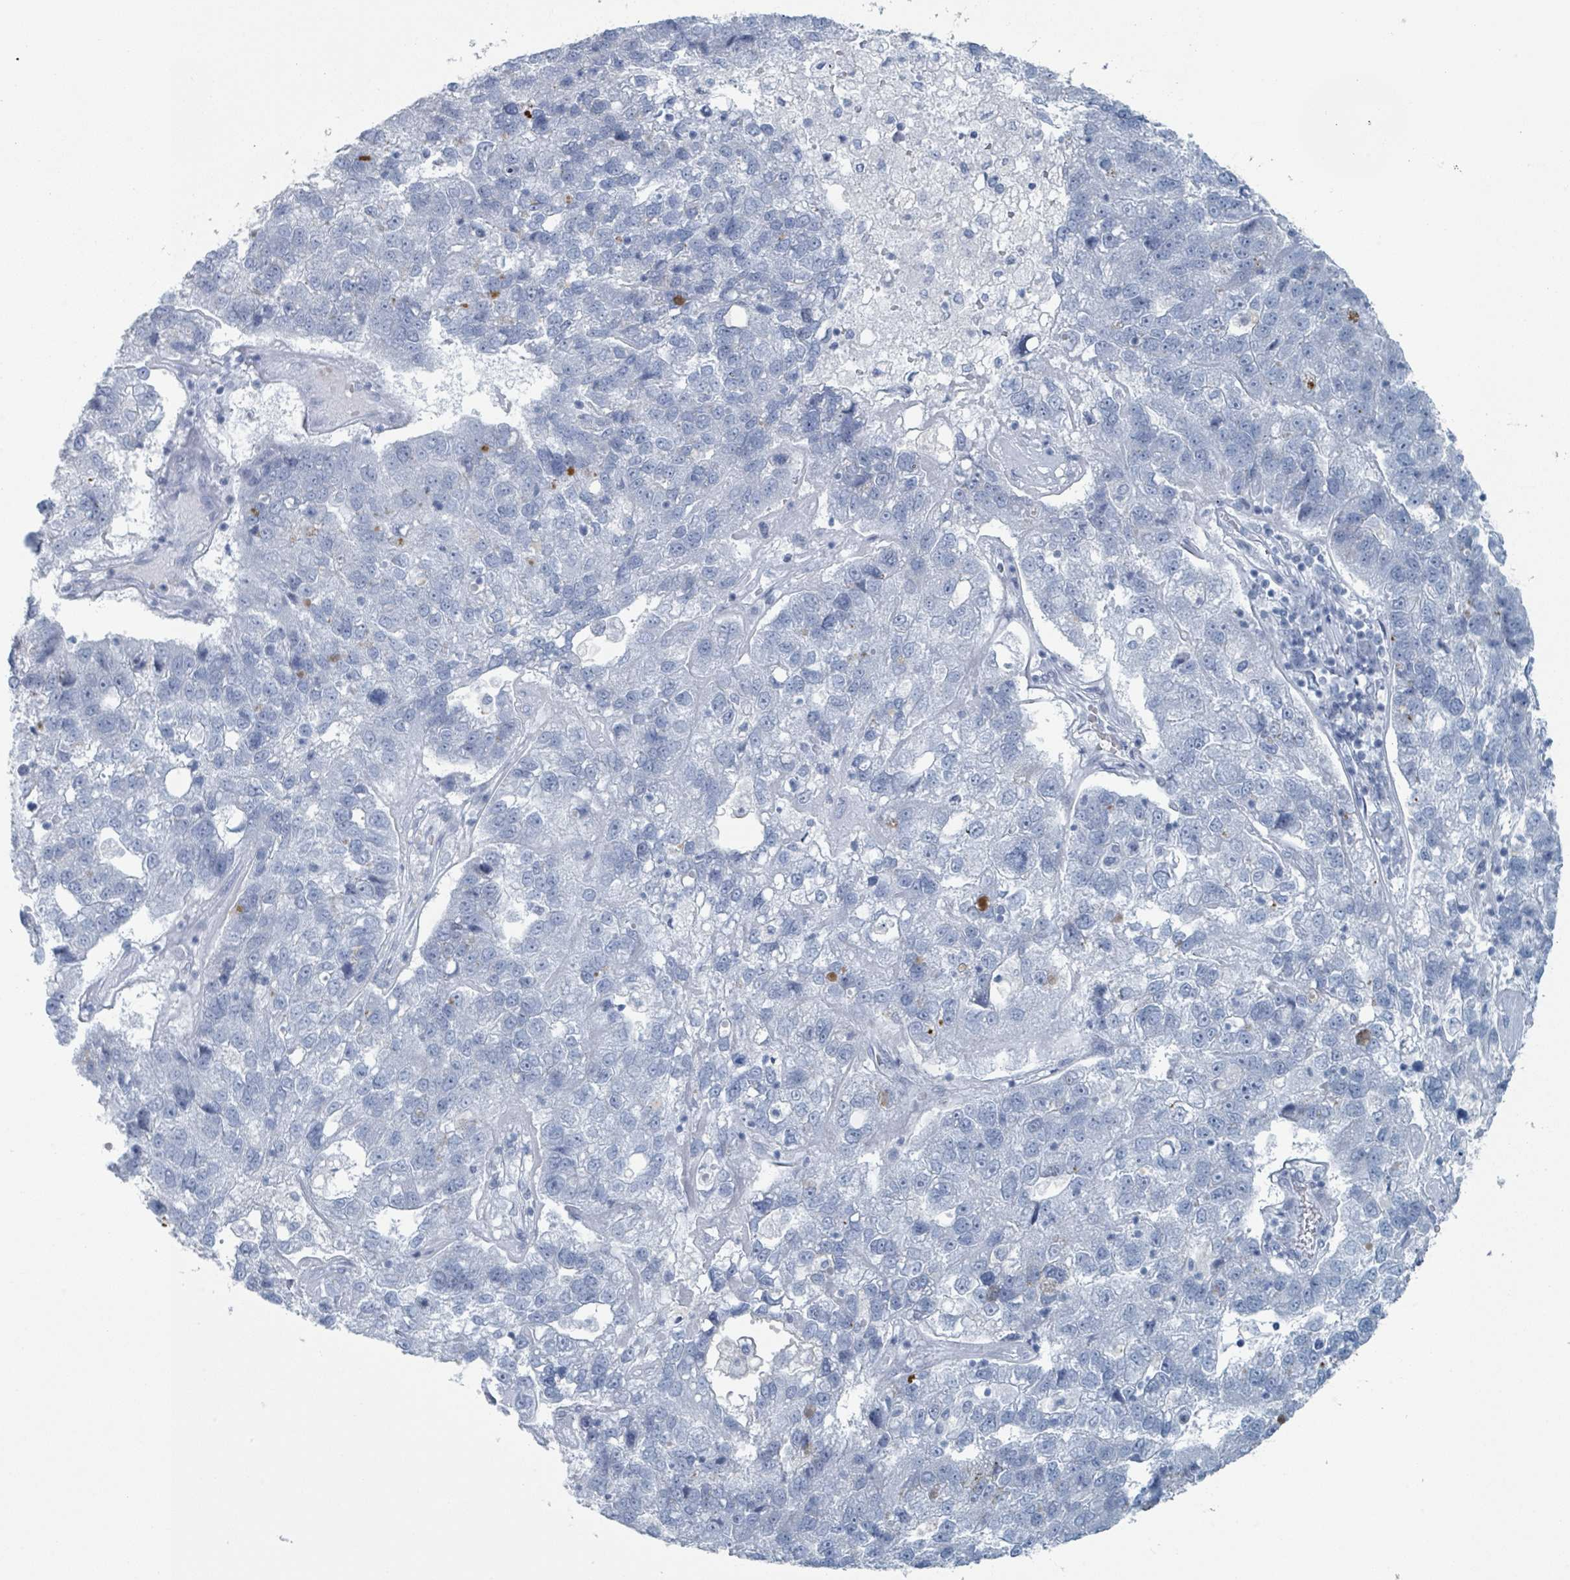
{"staining": {"intensity": "negative", "quantity": "none", "location": "none"}, "tissue": "pancreatic cancer", "cell_type": "Tumor cells", "image_type": "cancer", "snomed": [{"axis": "morphology", "description": "Adenocarcinoma, NOS"}, {"axis": "topography", "description": "Pancreas"}], "caption": "Tumor cells are negative for brown protein staining in pancreatic adenocarcinoma.", "gene": "GPR15LG", "patient": {"sex": "female", "age": 61}}